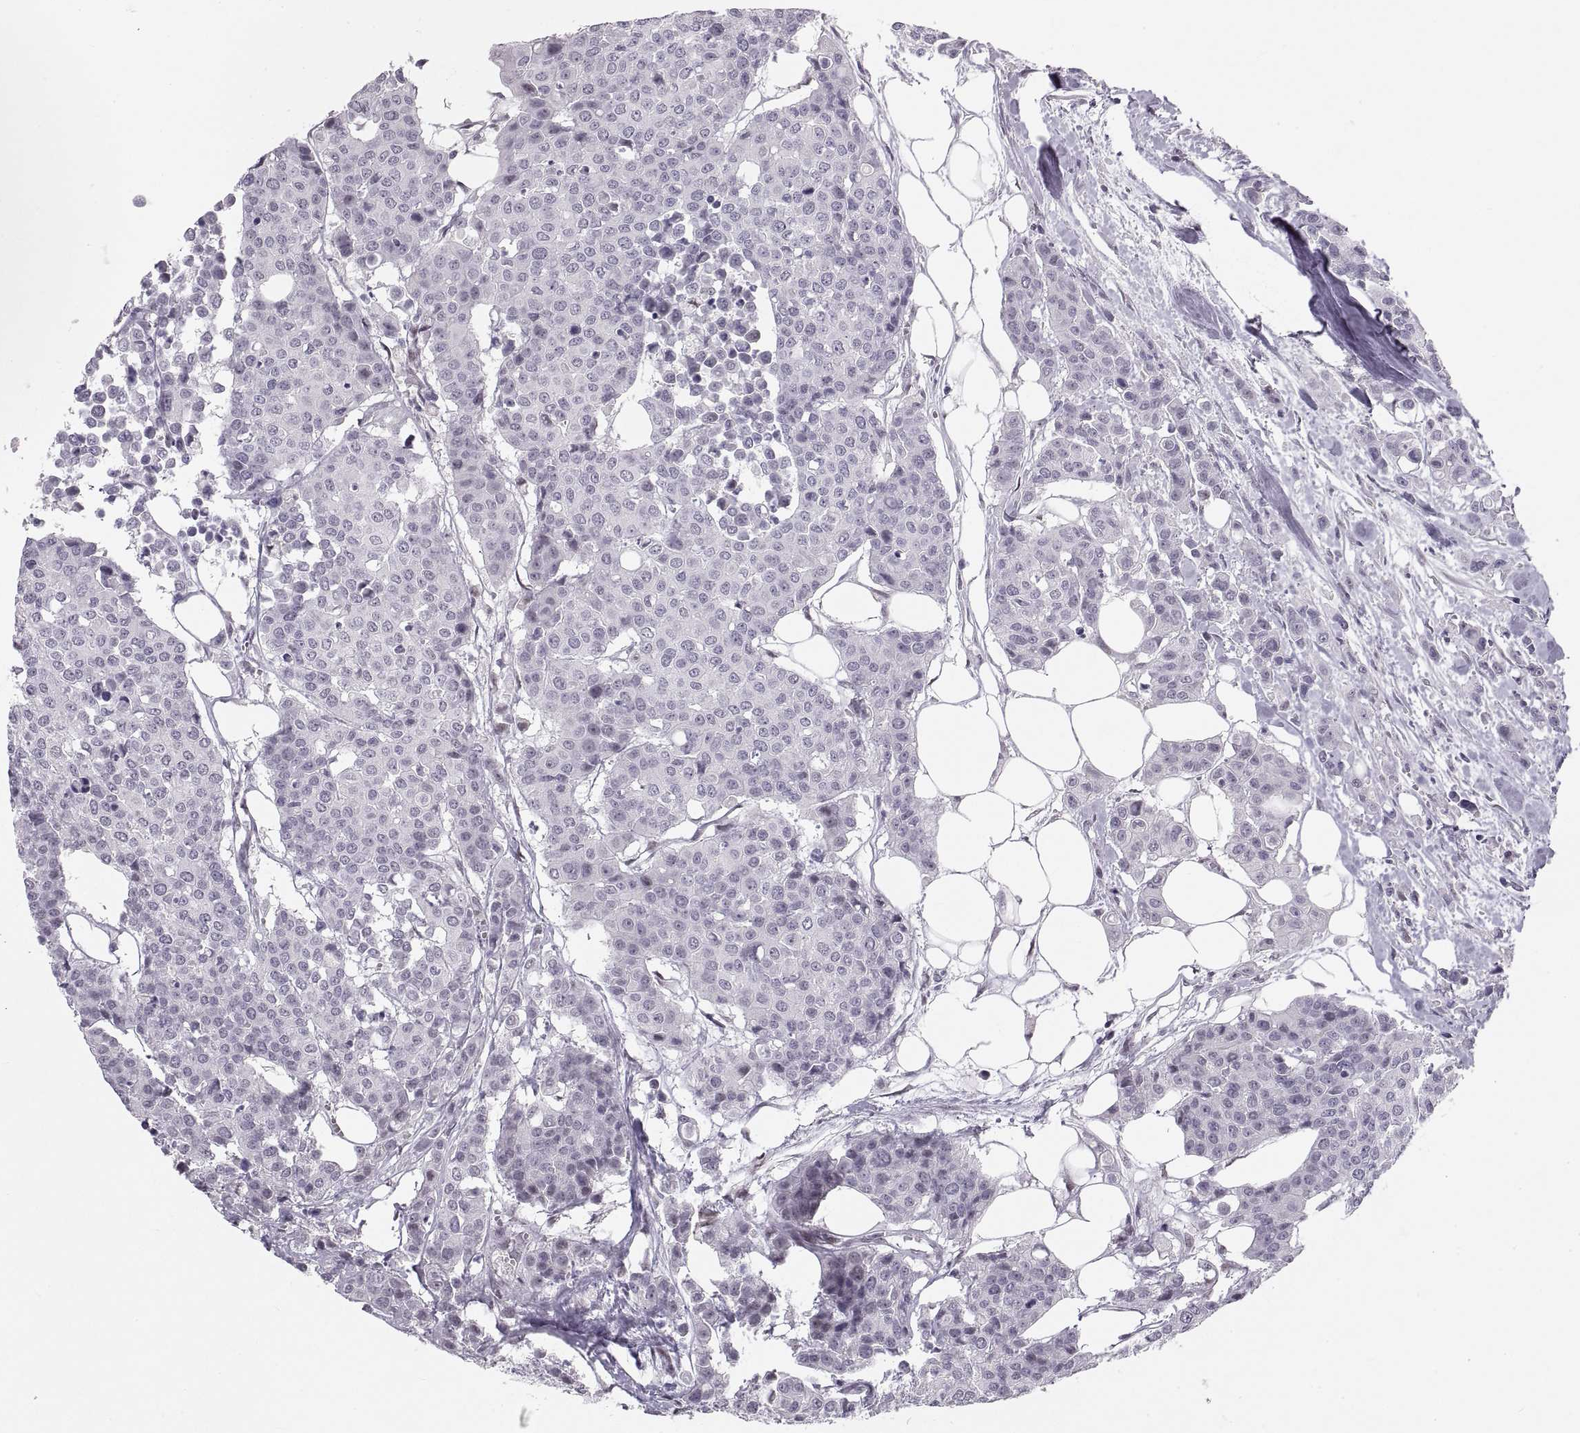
{"staining": {"intensity": "negative", "quantity": "none", "location": "none"}, "tissue": "carcinoid", "cell_type": "Tumor cells", "image_type": "cancer", "snomed": [{"axis": "morphology", "description": "Carcinoid, malignant, NOS"}, {"axis": "topography", "description": "Colon"}], "caption": "The histopathology image exhibits no significant staining in tumor cells of carcinoid (malignant).", "gene": "NANOS3", "patient": {"sex": "male", "age": 81}}